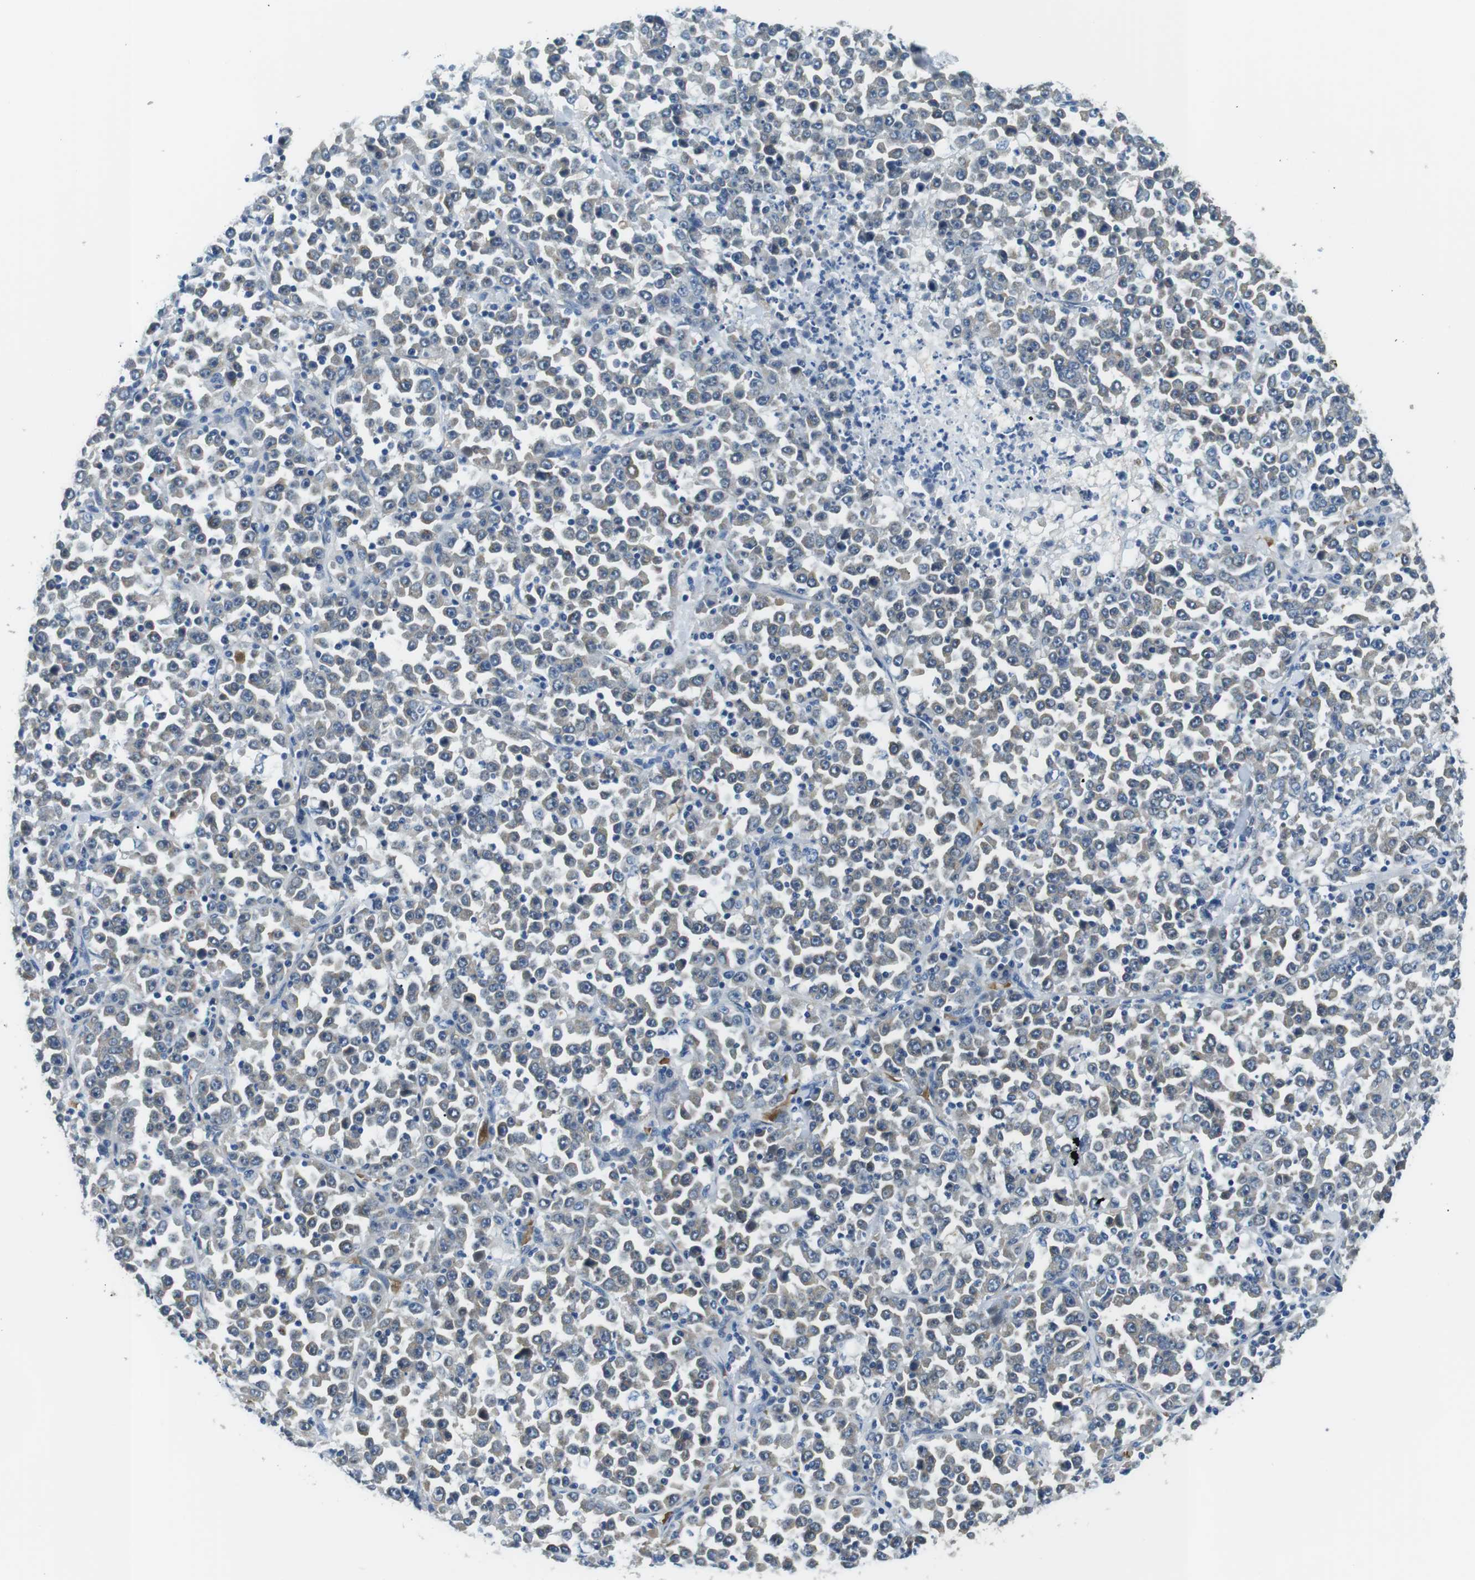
{"staining": {"intensity": "negative", "quantity": "none", "location": "none"}, "tissue": "stomach cancer", "cell_type": "Tumor cells", "image_type": "cancer", "snomed": [{"axis": "morphology", "description": "Normal tissue, NOS"}, {"axis": "morphology", "description": "Adenocarcinoma, NOS"}, {"axis": "topography", "description": "Stomach, upper"}, {"axis": "topography", "description": "Stomach"}], "caption": "Immunohistochemistry image of stomach adenocarcinoma stained for a protein (brown), which shows no expression in tumor cells.", "gene": "WSCD1", "patient": {"sex": "male", "age": 59}}